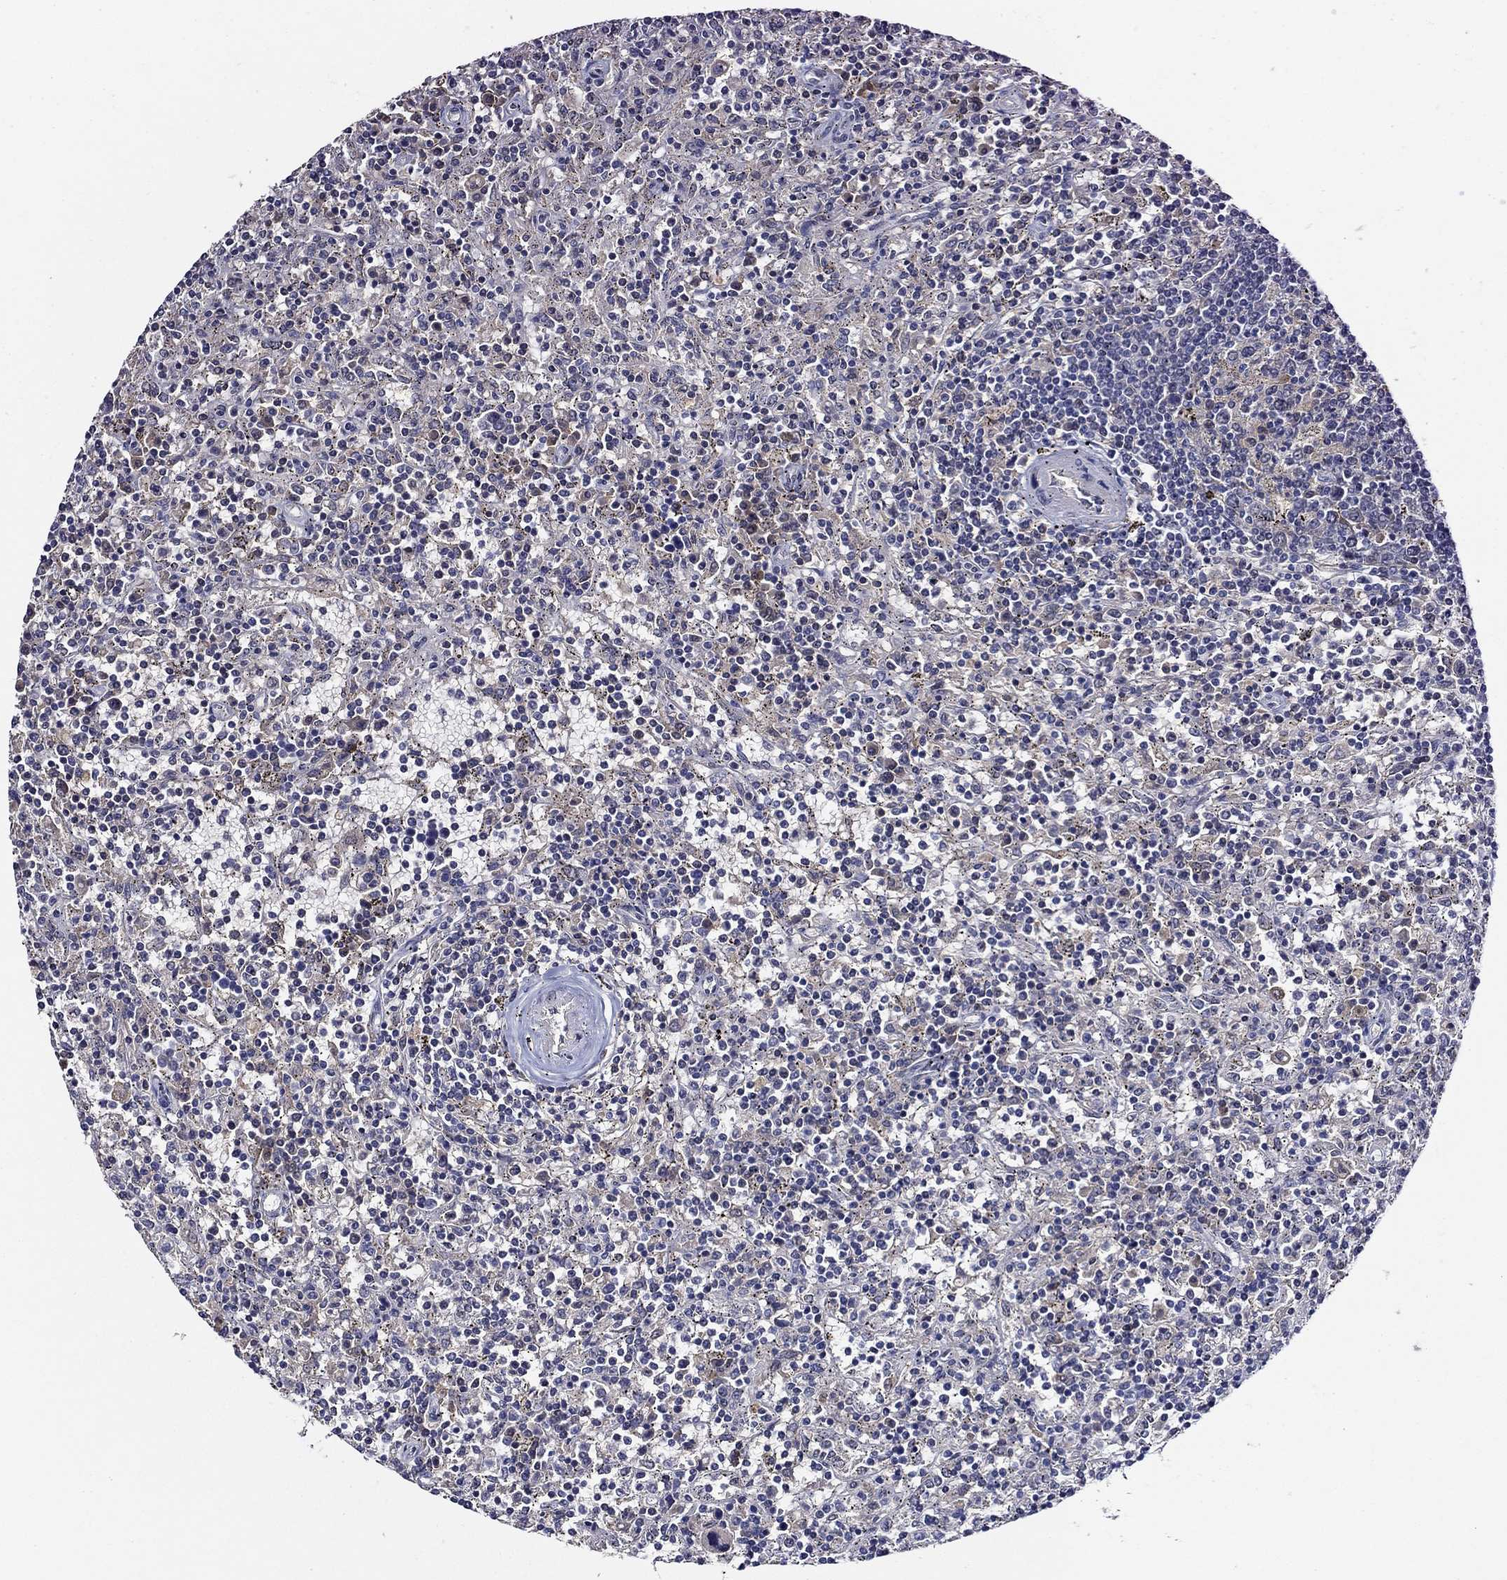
{"staining": {"intensity": "negative", "quantity": "none", "location": "none"}, "tissue": "lymphoma", "cell_type": "Tumor cells", "image_type": "cancer", "snomed": [{"axis": "morphology", "description": "Malignant lymphoma, non-Hodgkin's type, Low grade"}, {"axis": "topography", "description": "Spleen"}], "caption": "This is an IHC image of human malignant lymphoma, non-Hodgkin's type (low-grade). There is no staining in tumor cells.", "gene": "GATA2", "patient": {"sex": "male", "age": 62}}